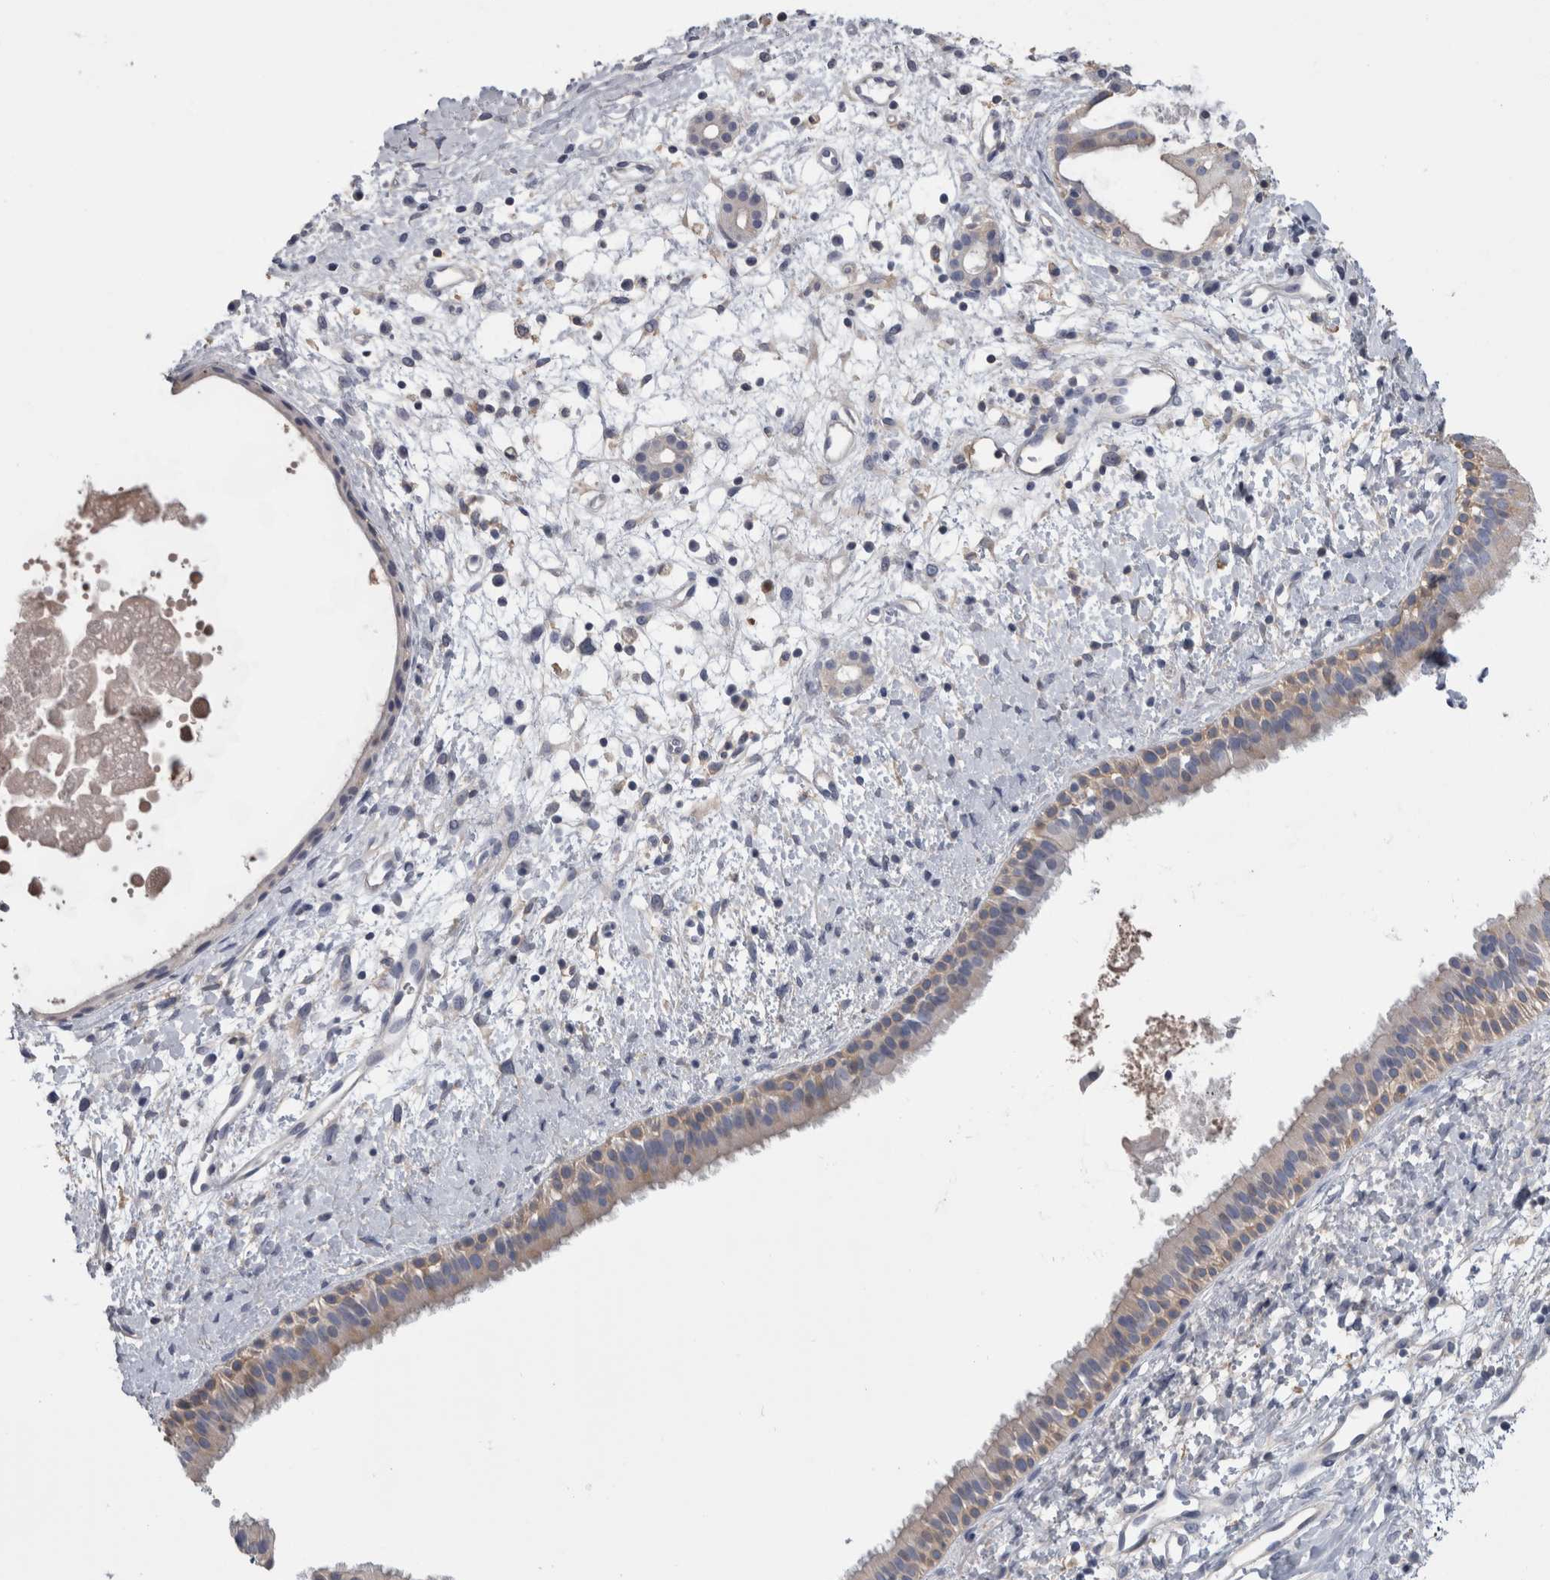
{"staining": {"intensity": "weak", "quantity": "<25%", "location": "cytoplasmic/membranous"}, "tissue": "nasopharynx", "cell_type": "Respiratory epithelial cells", "image_type": "normal", "snomed": [{"axis": "morphology", "description": "Normal tissue, NOS"}, {"axis": "topography", "description": "Nasopharynx"}], "caption": "This photomicrograph is of unremarkable nasopharynx stained with IHC to label a protein in brown with the nuclei are counter-stained blue. There is no positivity in respiratory epithelial cells. Nuclei are stained in blue.", "gene": "SCRN1", "patient": {"sex": "male", "age": 22}}